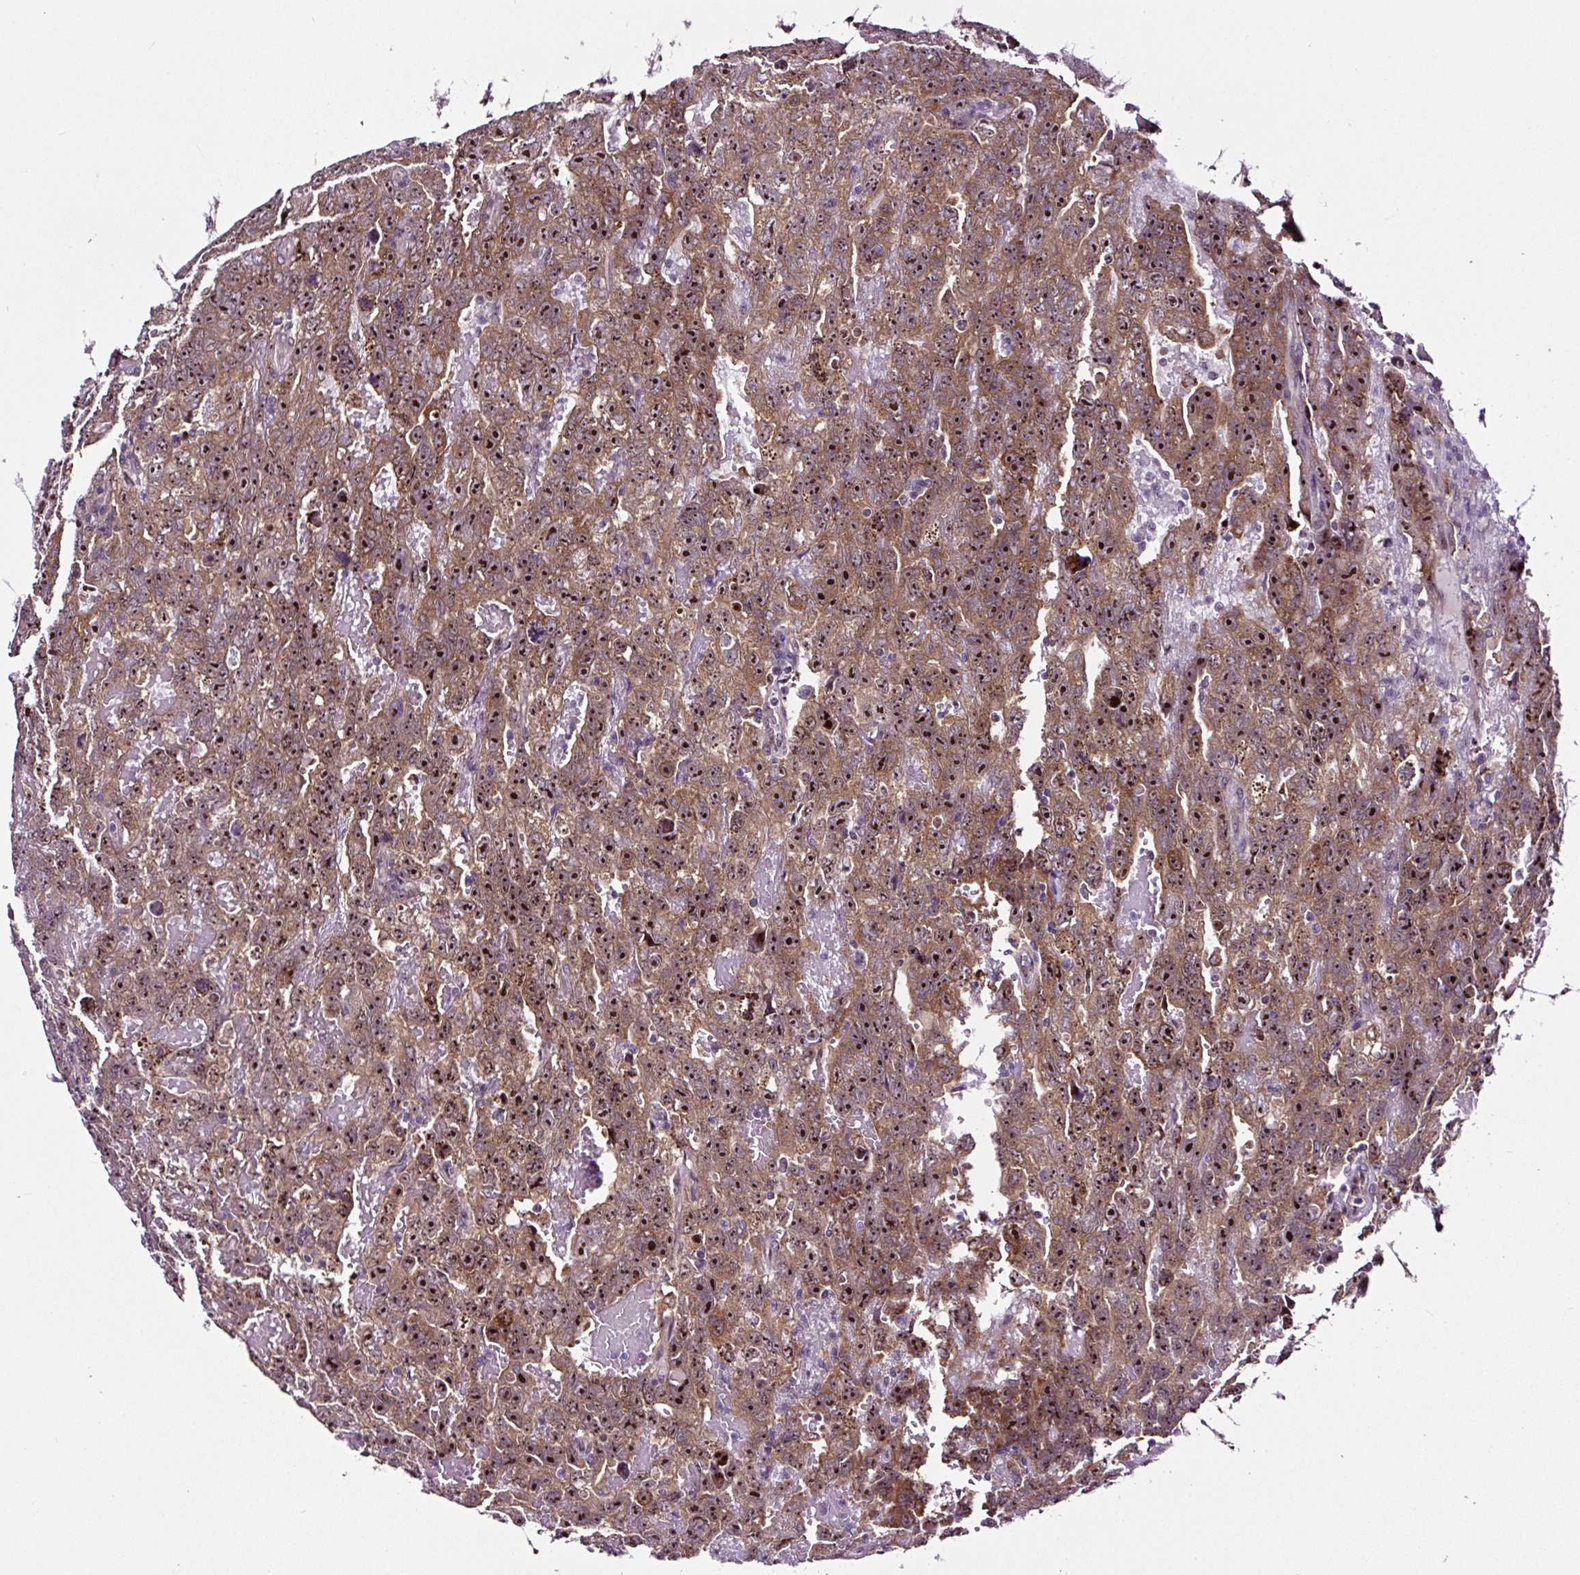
{"staining": {"intensity": "moderate", "quantity": ">75%", "location": "cytoplasmic/membranous,nuclear"}, "tissue": "testis cancer", "cell_type": "Tumor cells", "image_type": "cancer", "snomed": [{"axis": "morphology", "description": "Carcinoma, Embryonal, NOS"}, {"axis": "topography", "description": "Testis"}], "caption": "The photomicrograph displays immunohistochemical staining of testis cancer. There is moderate cytoplasmic/membranous and nuclear positivity is seen in about >75% of tumor cells. The staining was performed using DAB to visualize the protein expression in brown, while the nuclei were stained in blue with hematoxylin (Magnification: 20x).", "gene": "NOM1", "patient": {"sex": "male", "age": 45}}